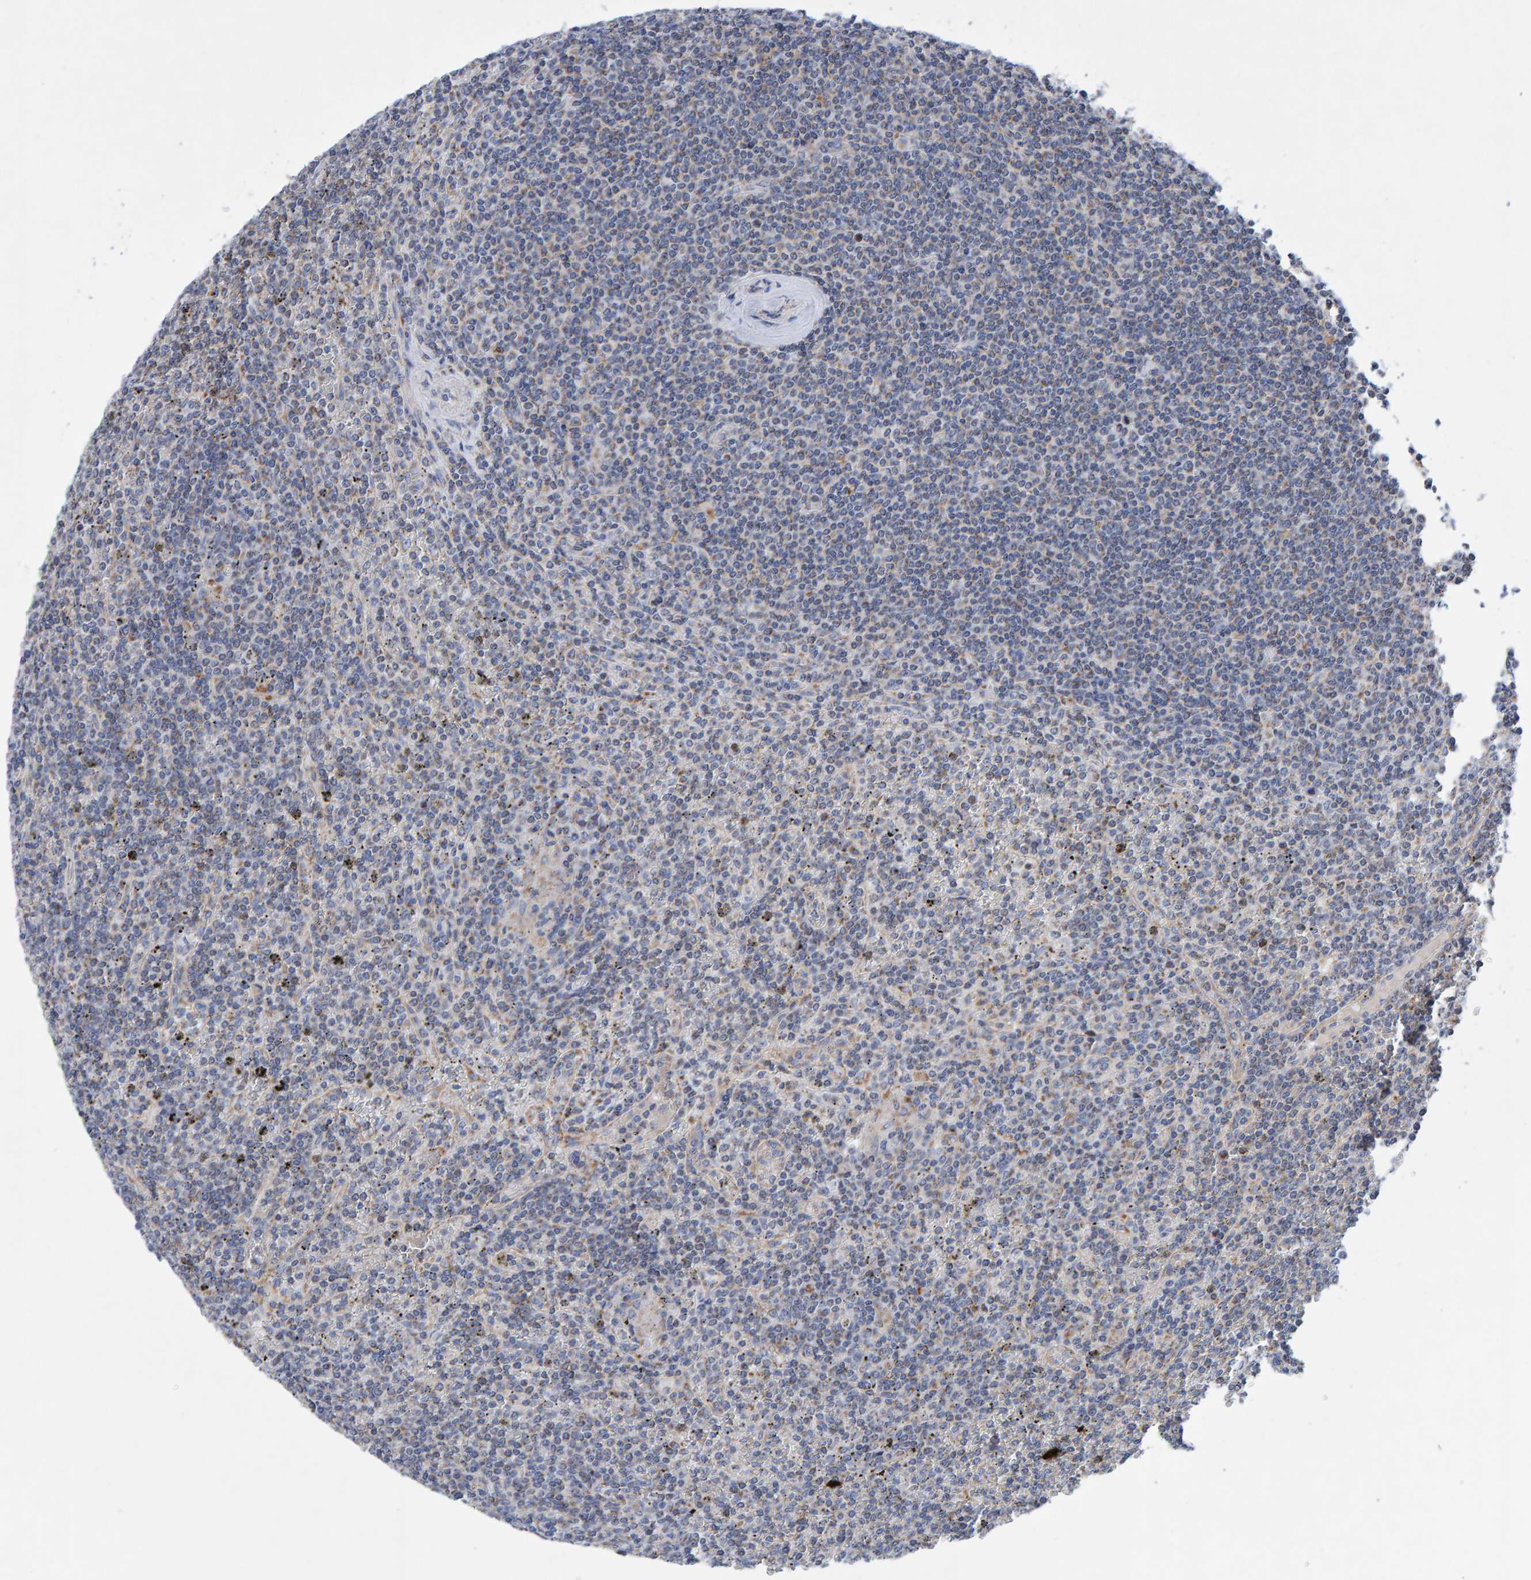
{"staining": {"intensity": "weak", "quantity": "25%-75%", "location": "cytoplasmic/membranous"}, "tissue": "lymphoma", "cell_type": "Tumor cells", "image_type": "cancer", "snomed": [{"axis": "morphology", "description": "Malignant lymphoma, non-Hodgkin's type, Low grade"}, {"axis": "topography", "description": "Spleen"}], "caption": "Human lymphoma stained for a protein (brown) exhibits weak cytoplasmic/membranous positive expression in about 25%-75% of tumor cells.", "gene": "EFR3A", "patient": {"sex": "female", "age": 19}}